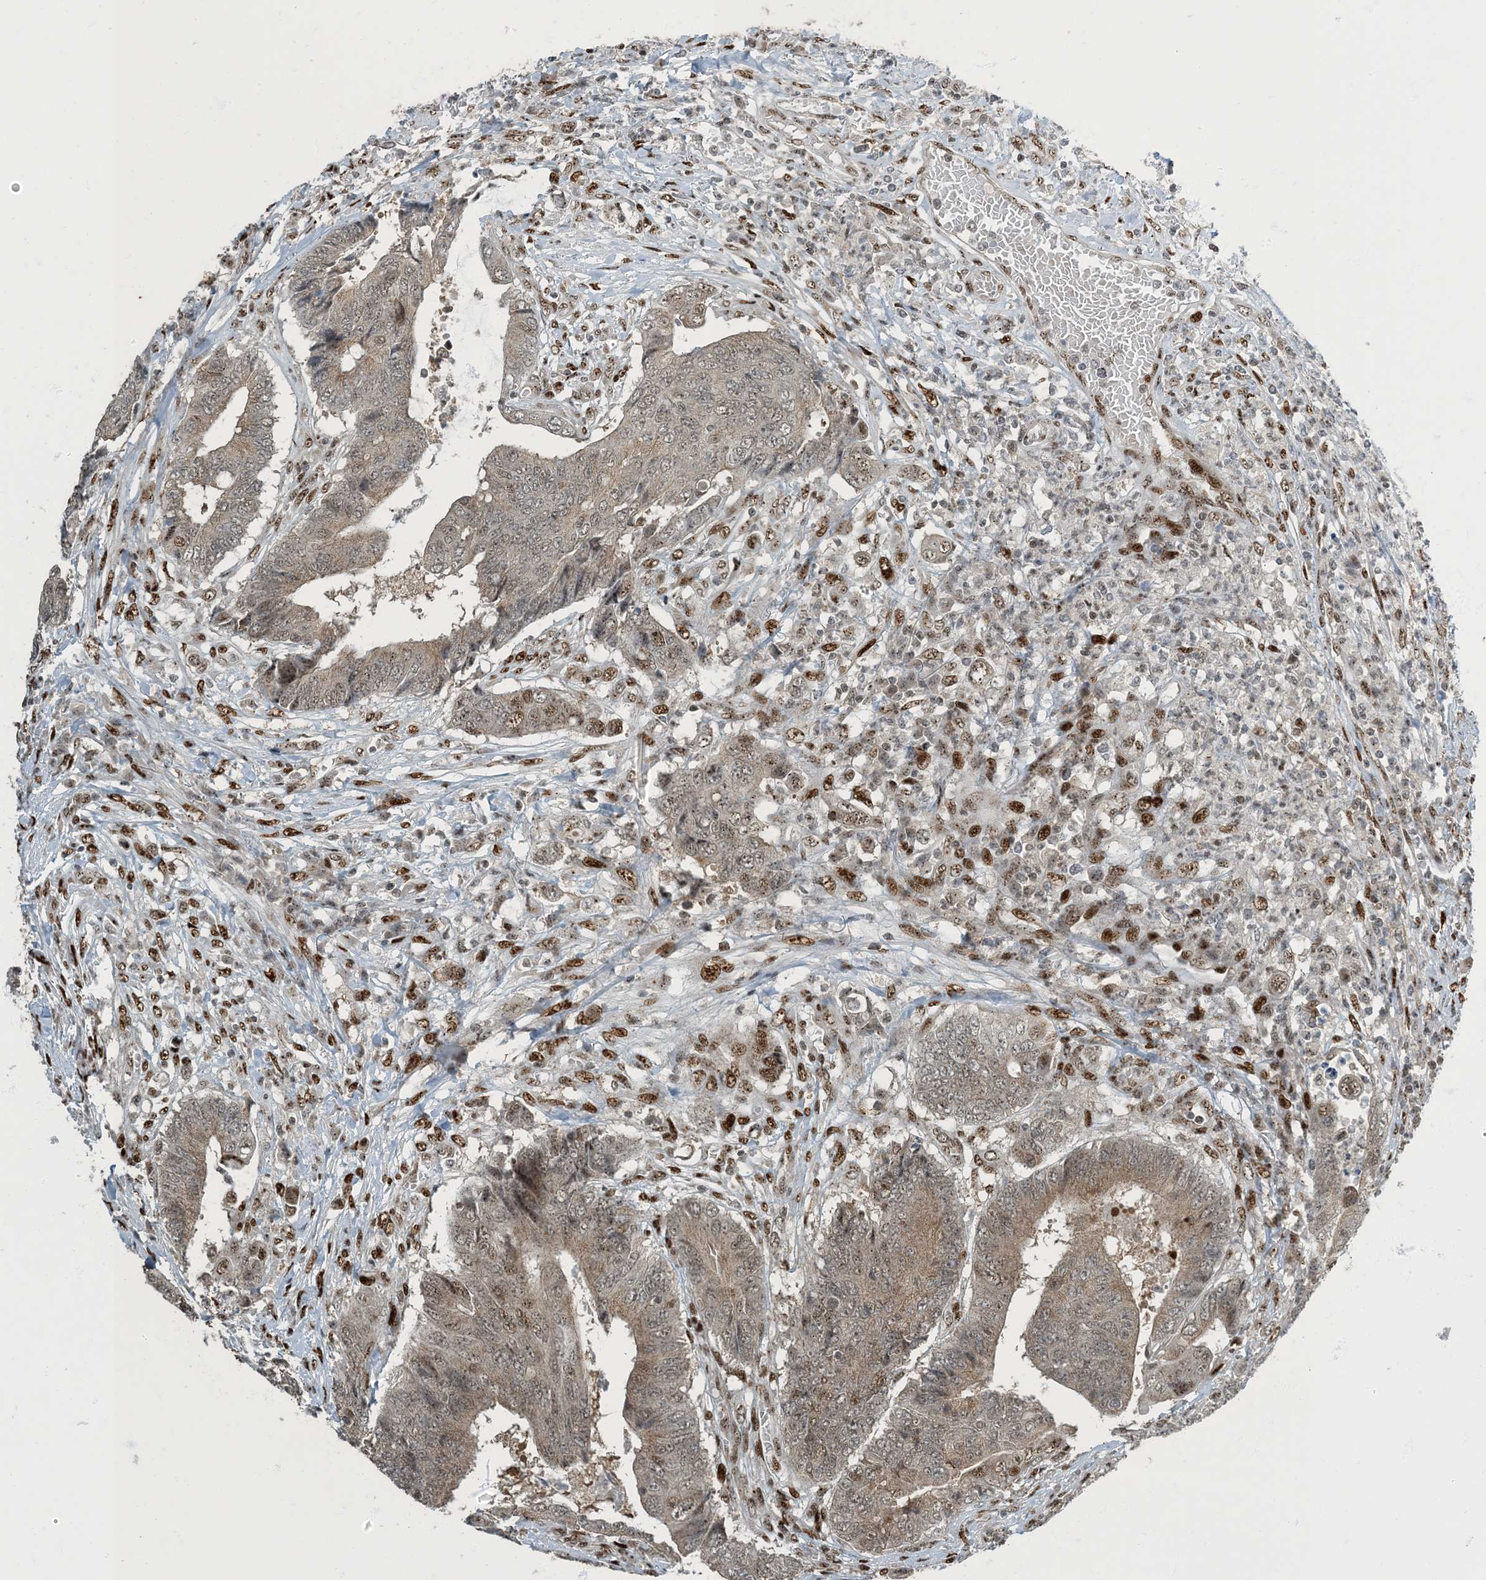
{"staining": {"intensity": "moderate", "quantity": "25%-75%", "location": "cytoplasmic/membranous,nuclear"}, "tissue": "colorectal cancer", "cell_type": "Tumor cells", "image_type": "cancer", "snomed": [{"axis": "morphology", "description": "Adenocarcinoma, NOS"}, {"axis": "topography", "description": "Rectum"}], "caption": "IHC staining of adenocarcinoma (colorectal), which reveals medium levels of moderate cytoplasmic/membranous and nuclear positivity in about 25%-75% of tumor cells indicating moderate cytoplasmic/membranous and nuclear protein expression. The staining was performed using DAB (brown) for protein detection and nuclei were counterstained in hematoxylin (blue).", "gene": "MBD1", "patient": {"sex": "male", "age": 84}}